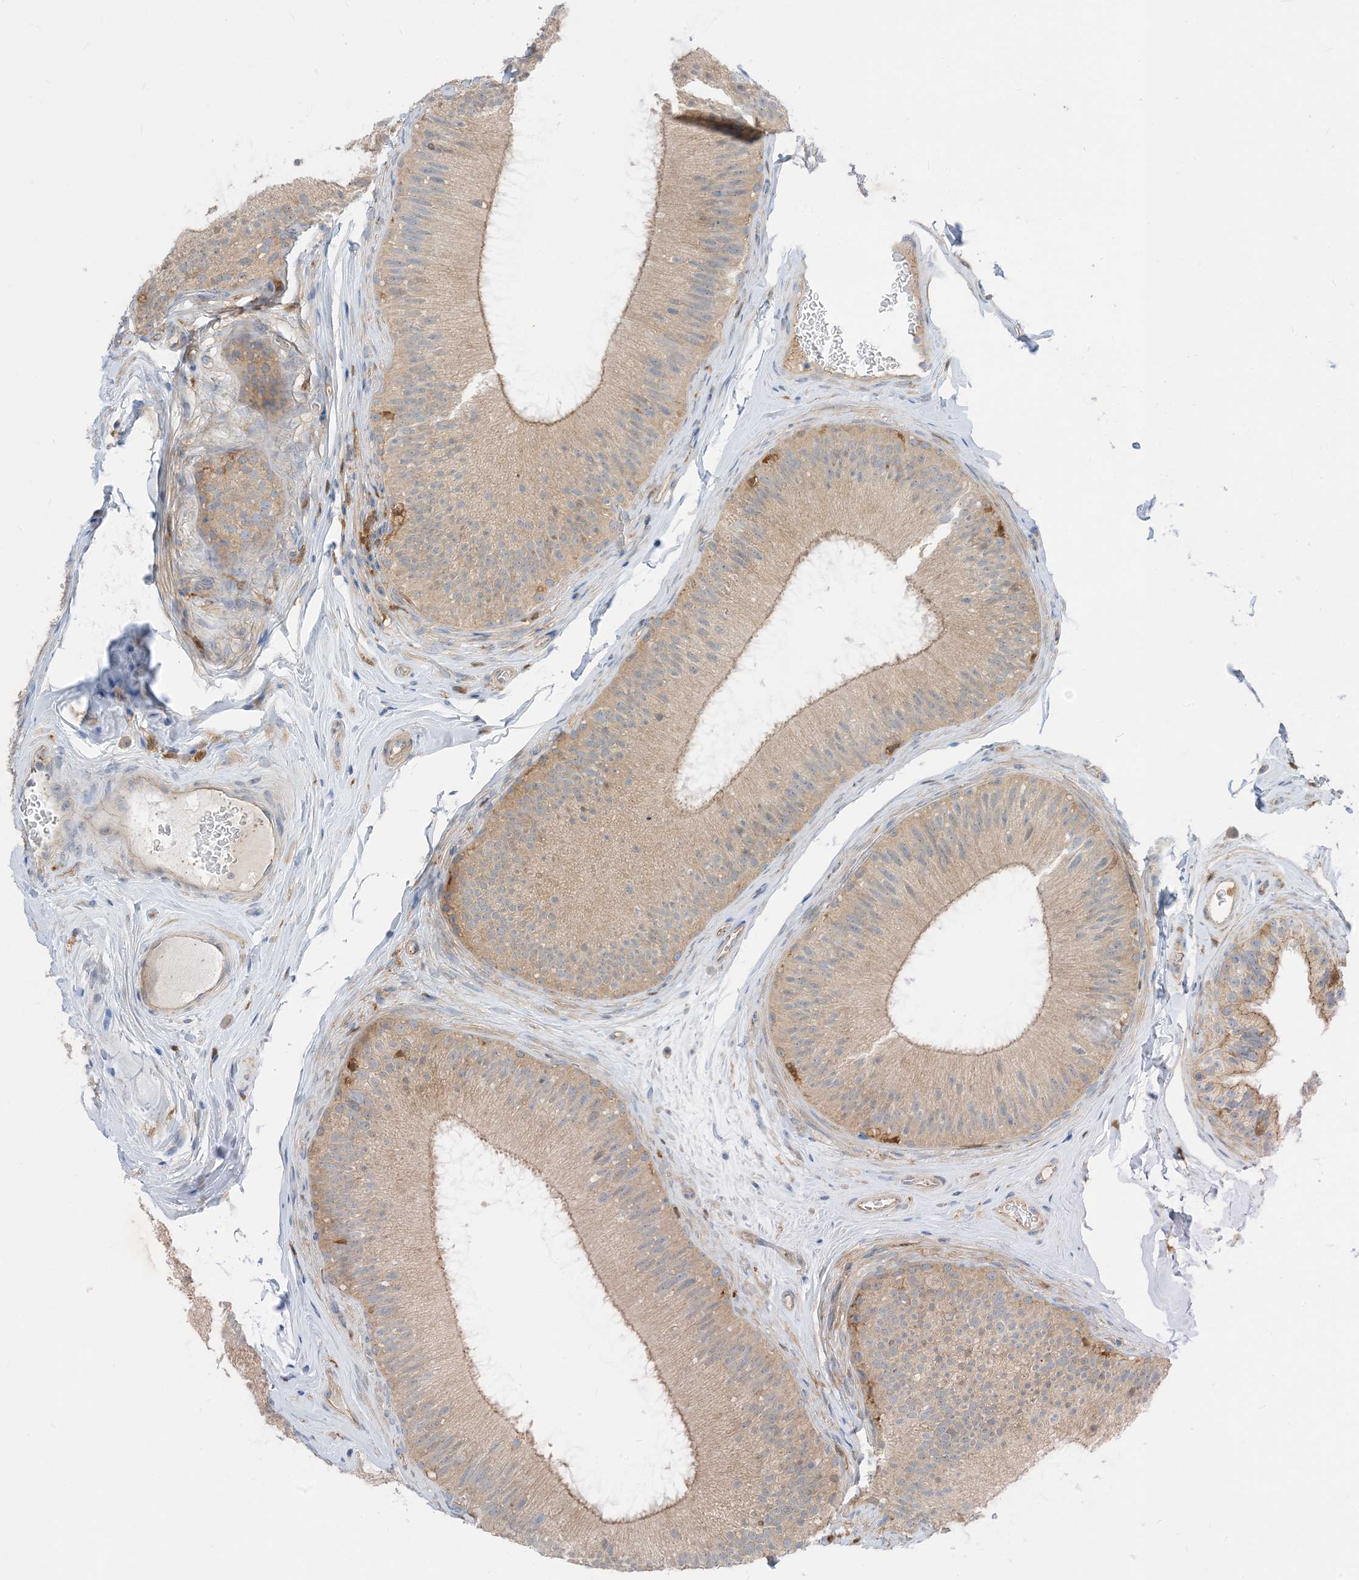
{"staining": {"intensity": "weak", "quantity": "25%-75%", "location": "cytoplasmic/membranous"}, "tissue": "epididymis", "cell_type": "Glandular cells", "image_type": "normal", "snomed": [{"axis": "morphology", "description": "Normal tissue, NOS"}, {"axis": "topography", "description": "Epididymis"}], "caption": "Glandular cells display low levels of weak cytoplasmic/membranous expression in about 25%-75% of cells in unremarkable human epididymis. The staining was performed using DAB (3,3'-diaminobenzidine), with brown indicating positive protein expression. Nuclei are stained blue with hematoxylin.", "gene": "NAGK", "patient": {"sex": "male", "age": 45}}